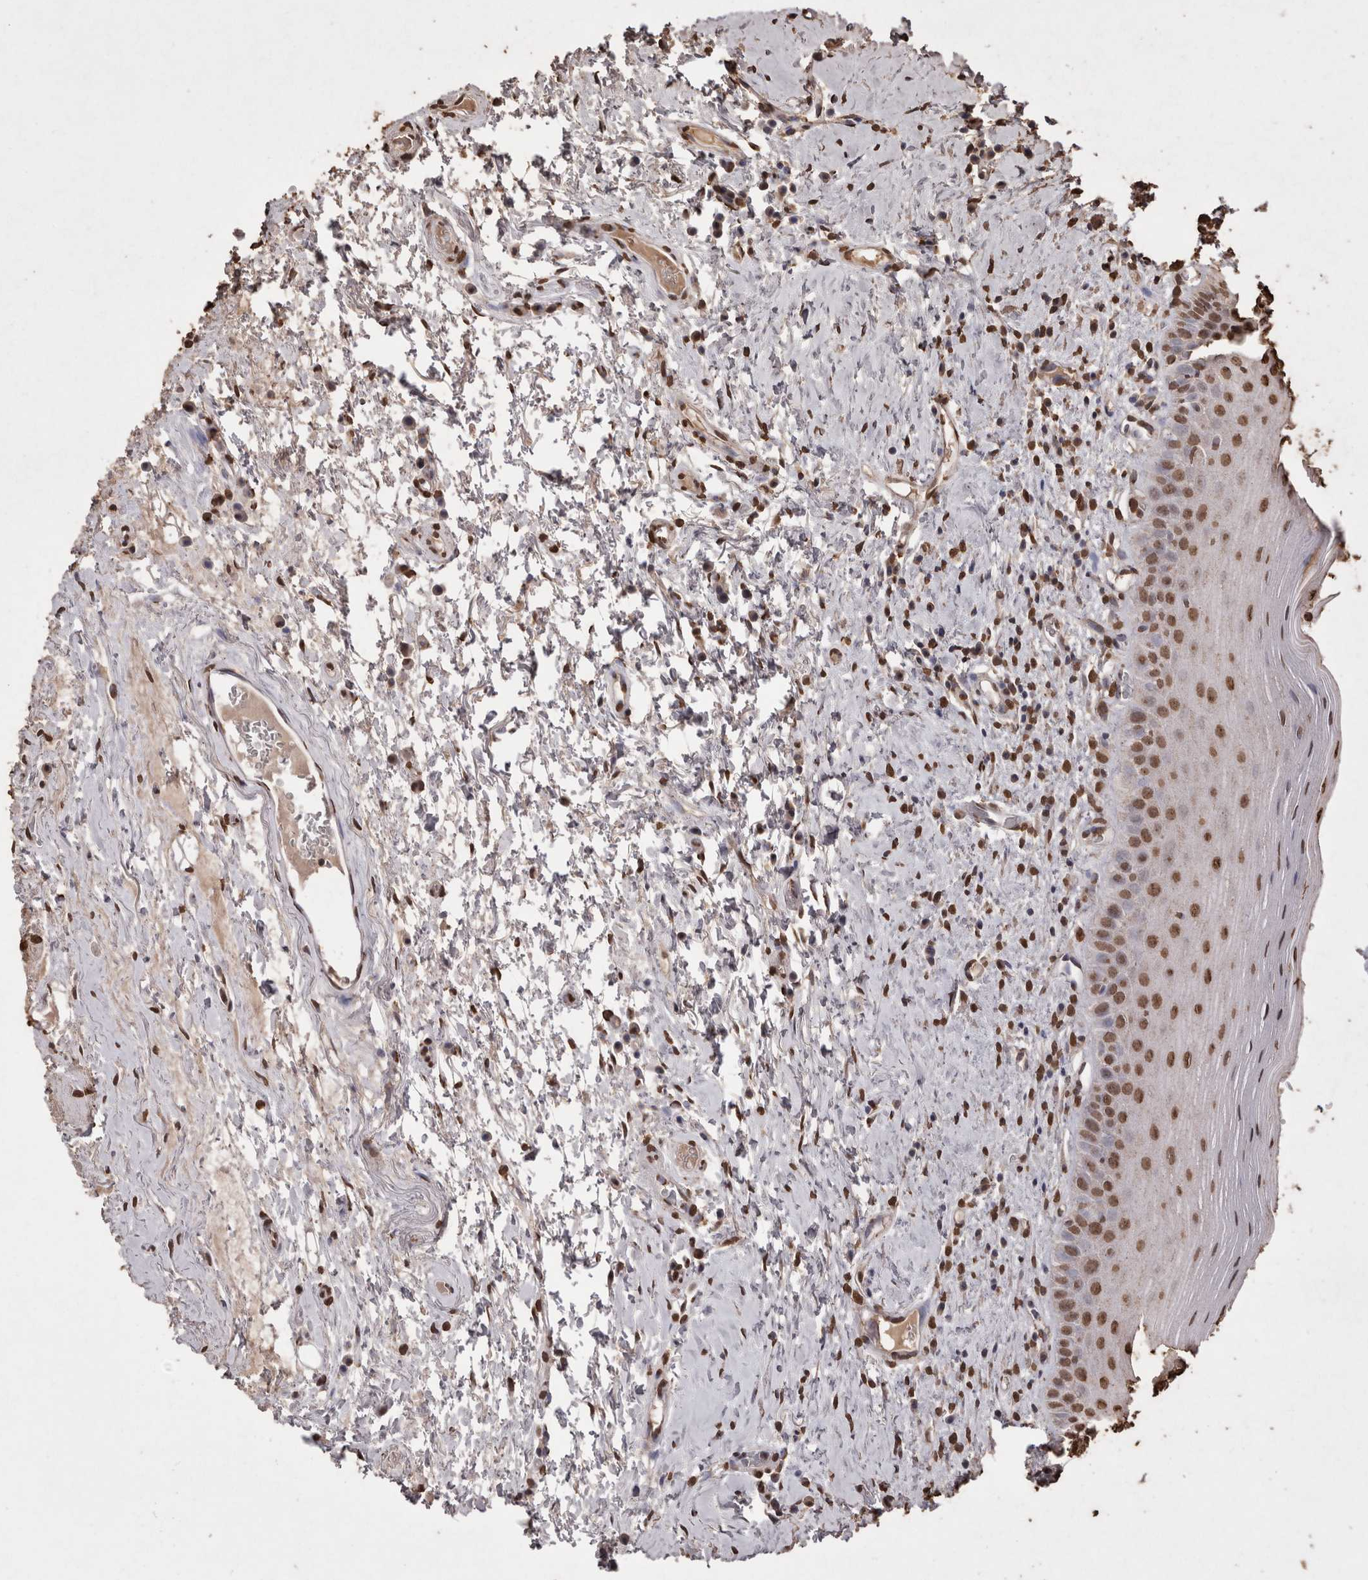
{"staining": {"intensity": "moderate", "quantity": ">75%", "location": "nuclear"}, "tissue": "oral mucosa", "cell_type": "Squamous epithelial cells", "image_type": "normal", "snomed": [{"axis": "morphology", "description": "Normal tissue, NOS"}, {"axis": "topography", "description": "Oral tissue"}], "caption": "Unremarkable oral mucosa demonstrates moderate nuclear staining in about >75% of squamous epithelial cells, visualized by immunohistochemistry.", "gene": "POU5F1", "patient": {"sex": "male", "age": 82}}